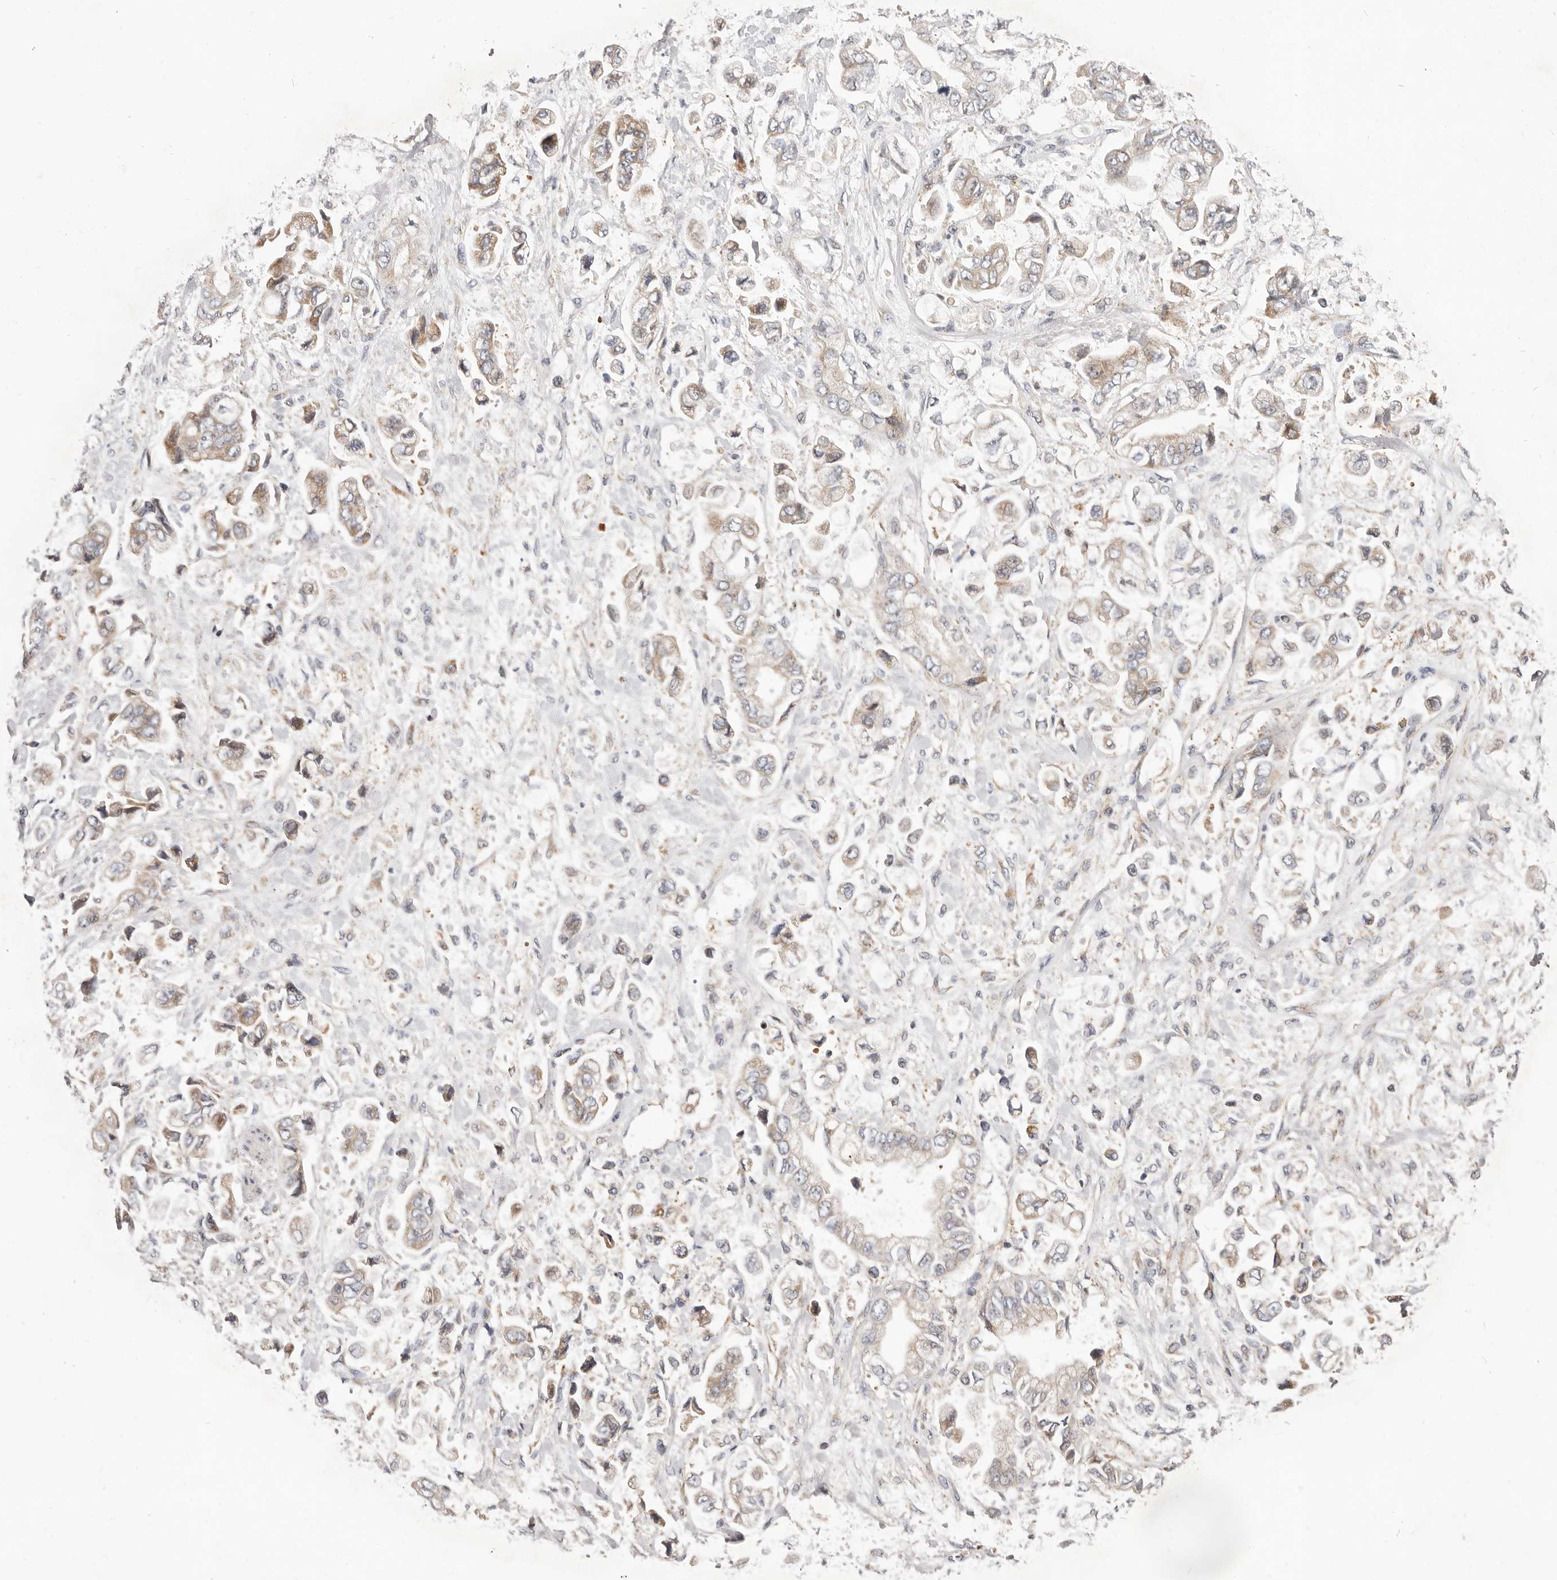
{"staining": {"intensity": "weak", "quantity": "25%-75%", "location": "cytoplasmic/membranous"}, "tissue": "stomach cancer", "cell_type": "Tumor cells", "image_type": "cancer", "snomed": [{"axis": "morphology", "description": "Normal tissue, NOS"}, {"axis": "morphology", "description": "Adenocarcinoma, NOS"}, {"axis": "topography", "description": "Stomach"}], "caption": "Immunohistochemistry (DAB (3,3'-diaminobenzidine)) staining of human stomach adenocarcinoma displays weak cytoplasmic/membranous protein positivity in approximately 25%-75% of tumor cells.", "gene": "TOR3A", "patient": {"sex": "male", "age": 62}}